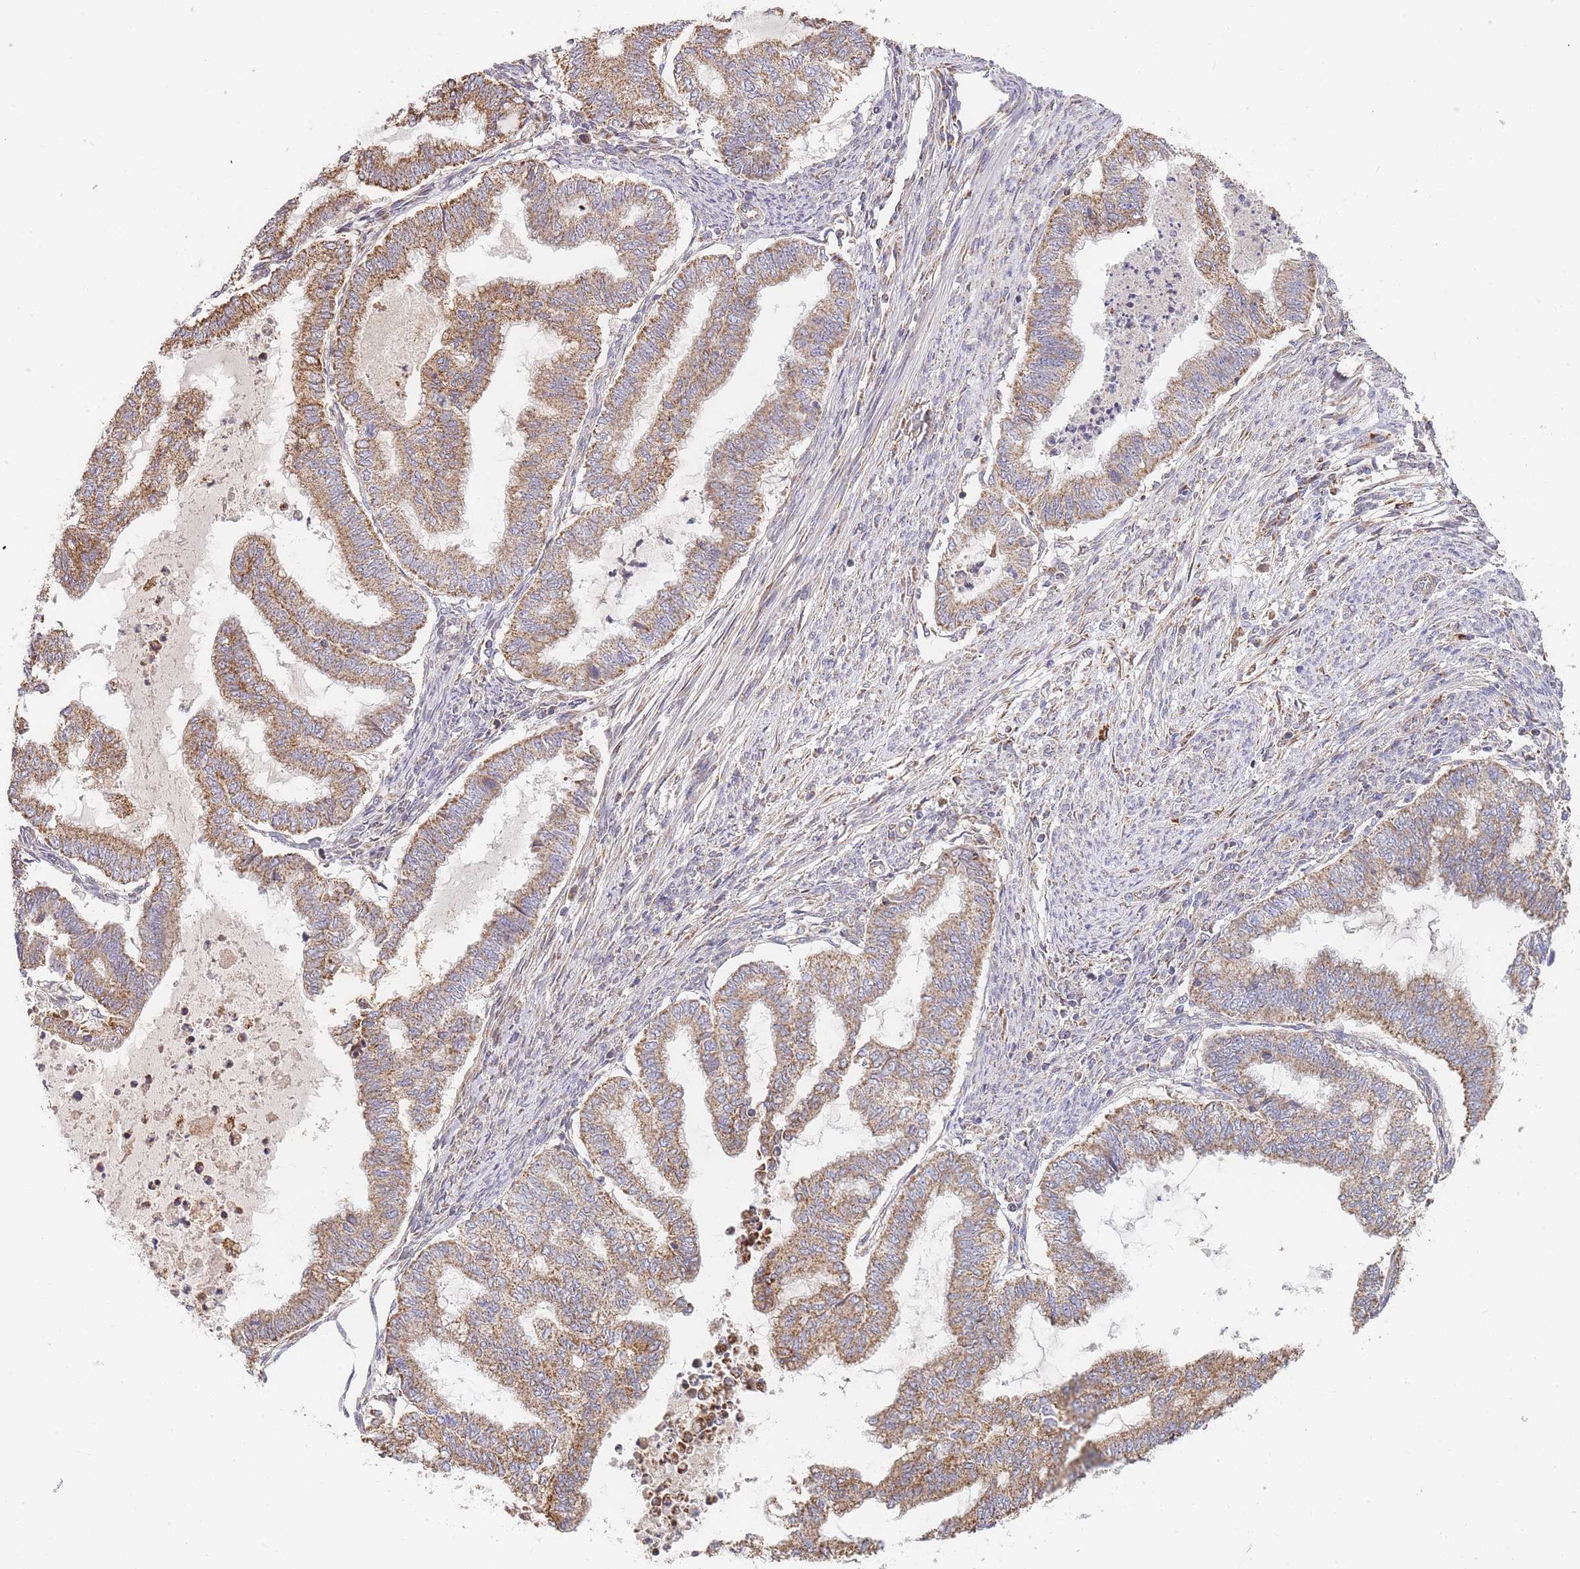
{"staining": {"intensity": "moderate", "quantity": ">75%", "location": "cytoplasmic/membranous"}, "tissue": "endometrial cancer", "cell_type": "Tumor cells", "image_type": "cancer", "snomed": [{"axis": "morphology", "description": "Adenocarcinoma, NOS"}, {"axis": "topography", "description": "Endometrium"}], "caption": "Tumor cells exhibit moderate cytoplasmic/membranous expression in approximately >75% of cells in endometrial cancer. The protein of interest is shown in brown color, while the nuclei are stained blue.", "gene": "ADCY9", "patient": {"sex": "female", "age": 79}}